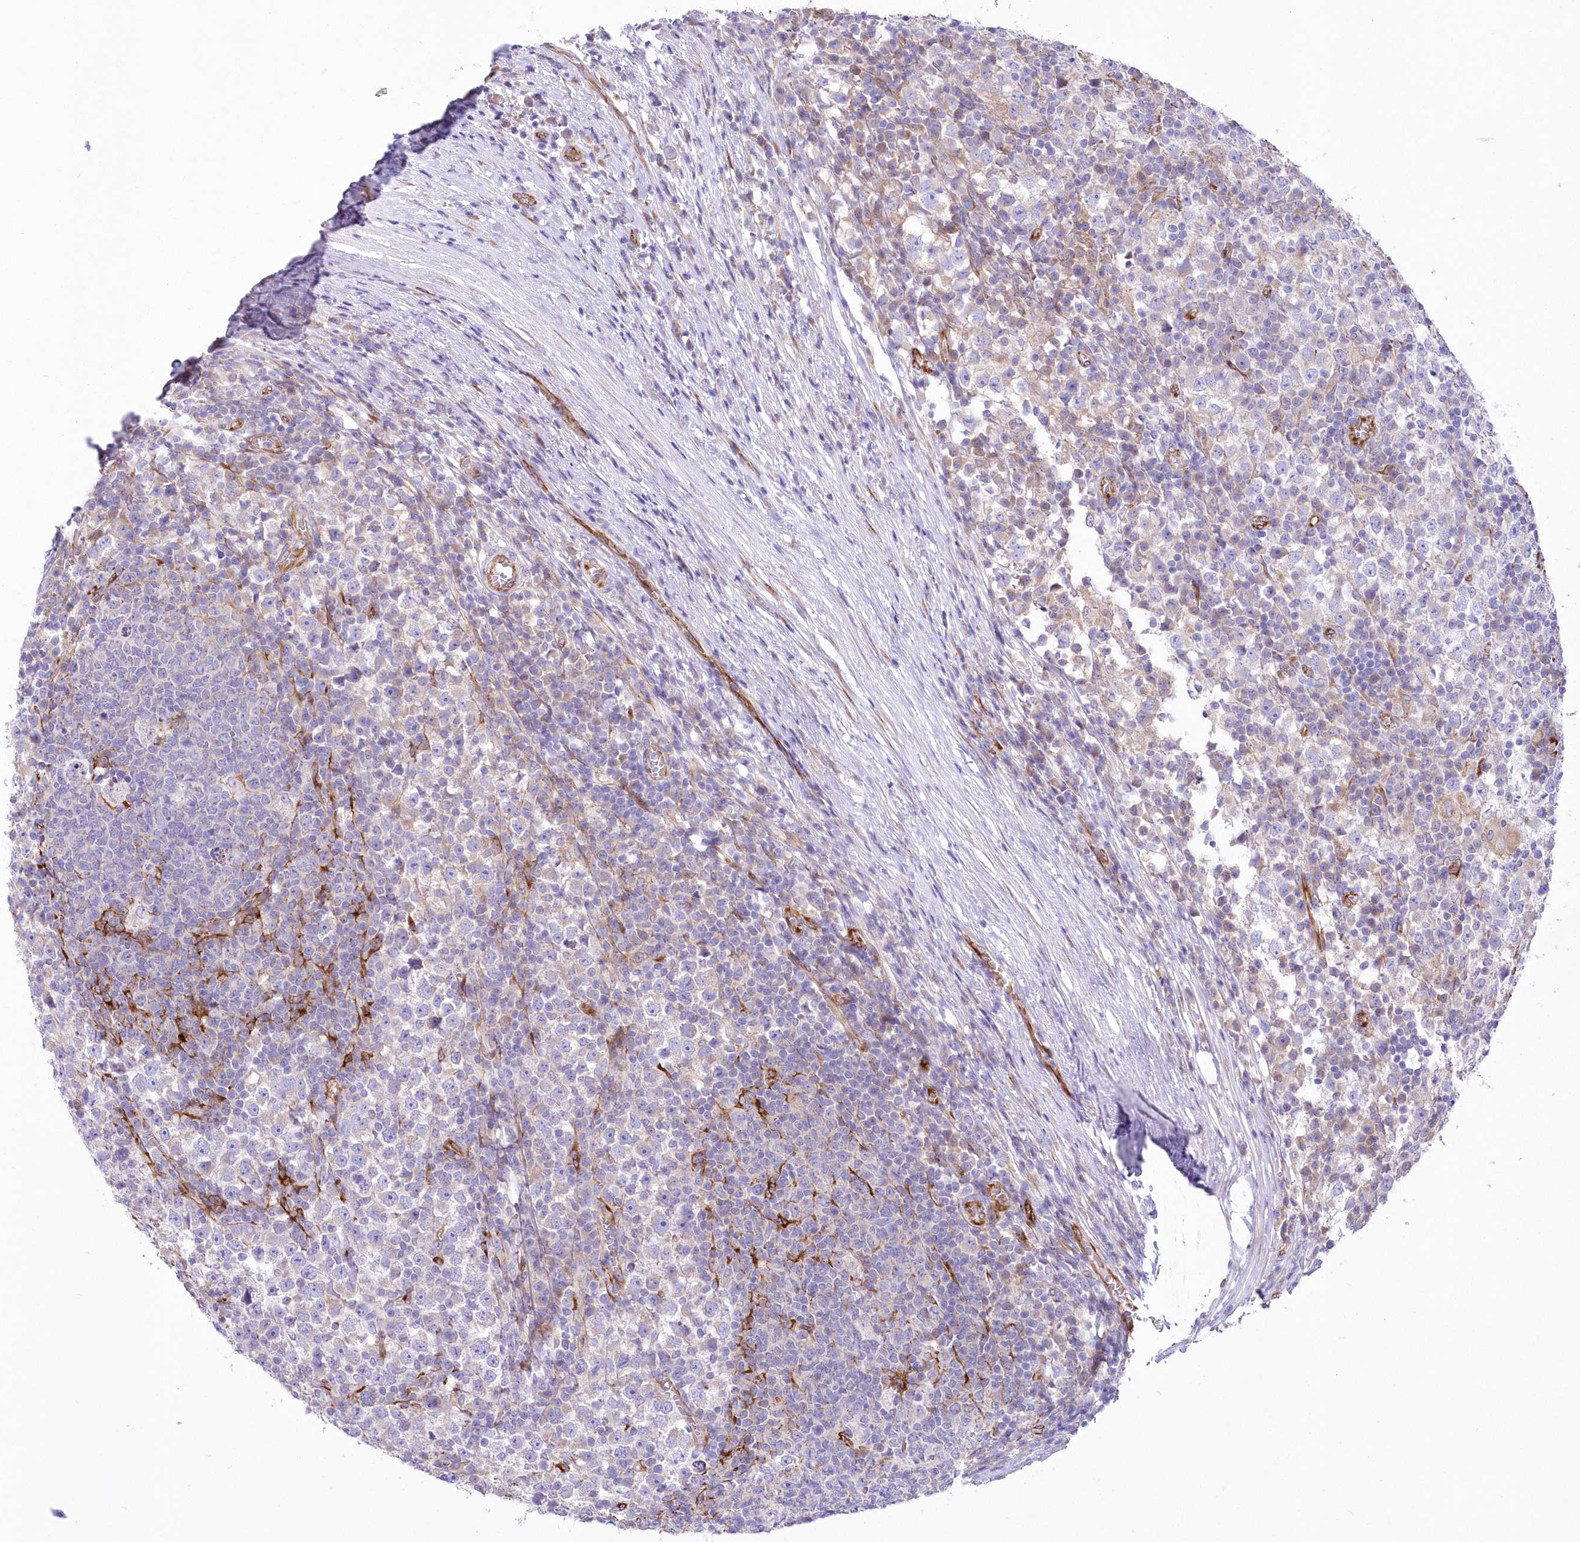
{"staining": {"intensity": "negative", "quantity": "none", "location": "none"}, "tissue": "testis cancer", "cell_type": "Tumor cells", "image_type": "cancer", "snomed": [{"axis": "morphology", "description": "Seminoma, NOS"}, {"axis": "topography", "description": "Testis"}], "caption": "Tumor cells are negative for protein expression in human testis seminoma.", "gene": "YTHDC2", "patient": {"sex": "male", "age": 65}}